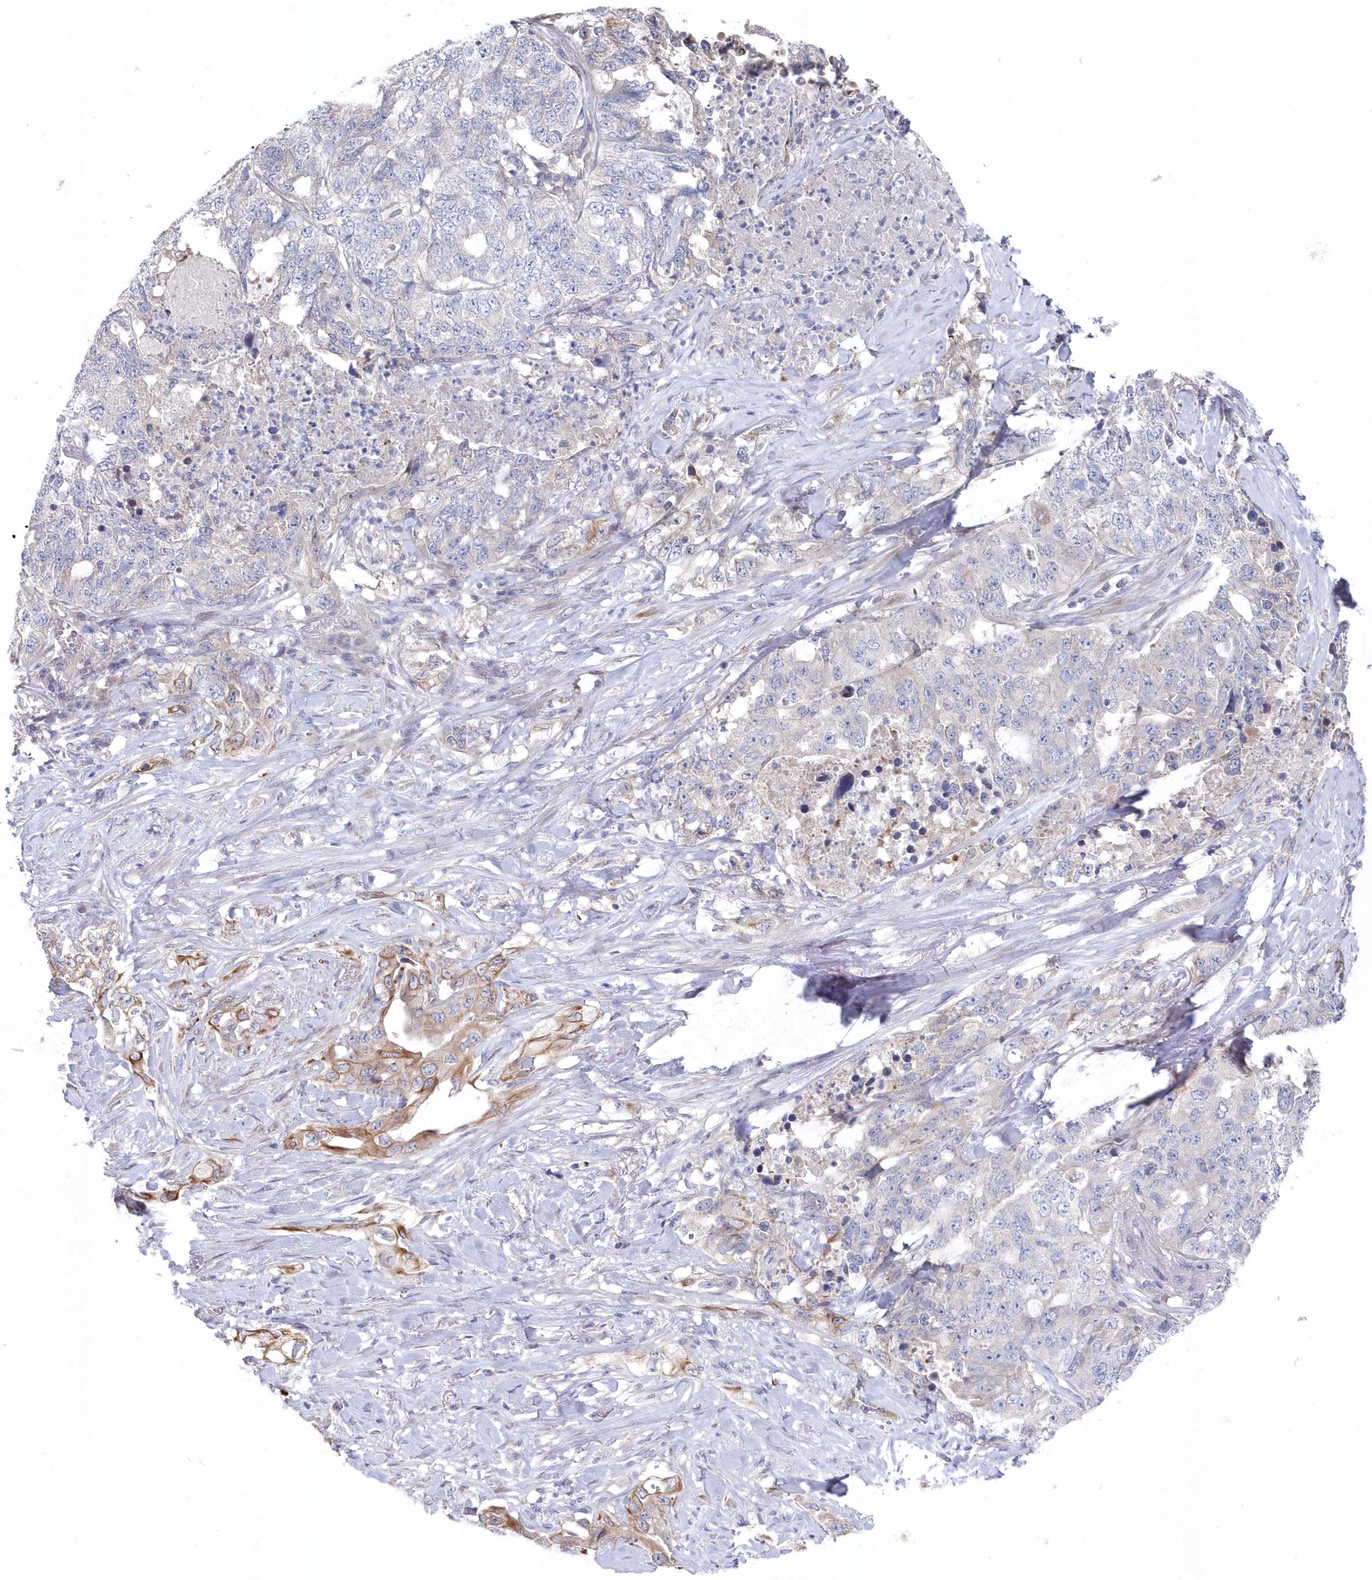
{"staining": {"intensity": "negative", "quantity": "none", "location": "none"}, "tissue": "lung cancer", "cell_type": "Tumor cells", "image_type": "cancer", "snomed": [{"axis": "morphology", "description": "Adenocarcinoma, NOS"}, {"axis": "topography", "description": "Lung"}], "caption": "Adenocarcinoma (lung) was stained to show a protein in brown. There is no significant expression in tumor cells.", "gene": "KIAA1586", "patient": {"sex": "female", "age": 51}}